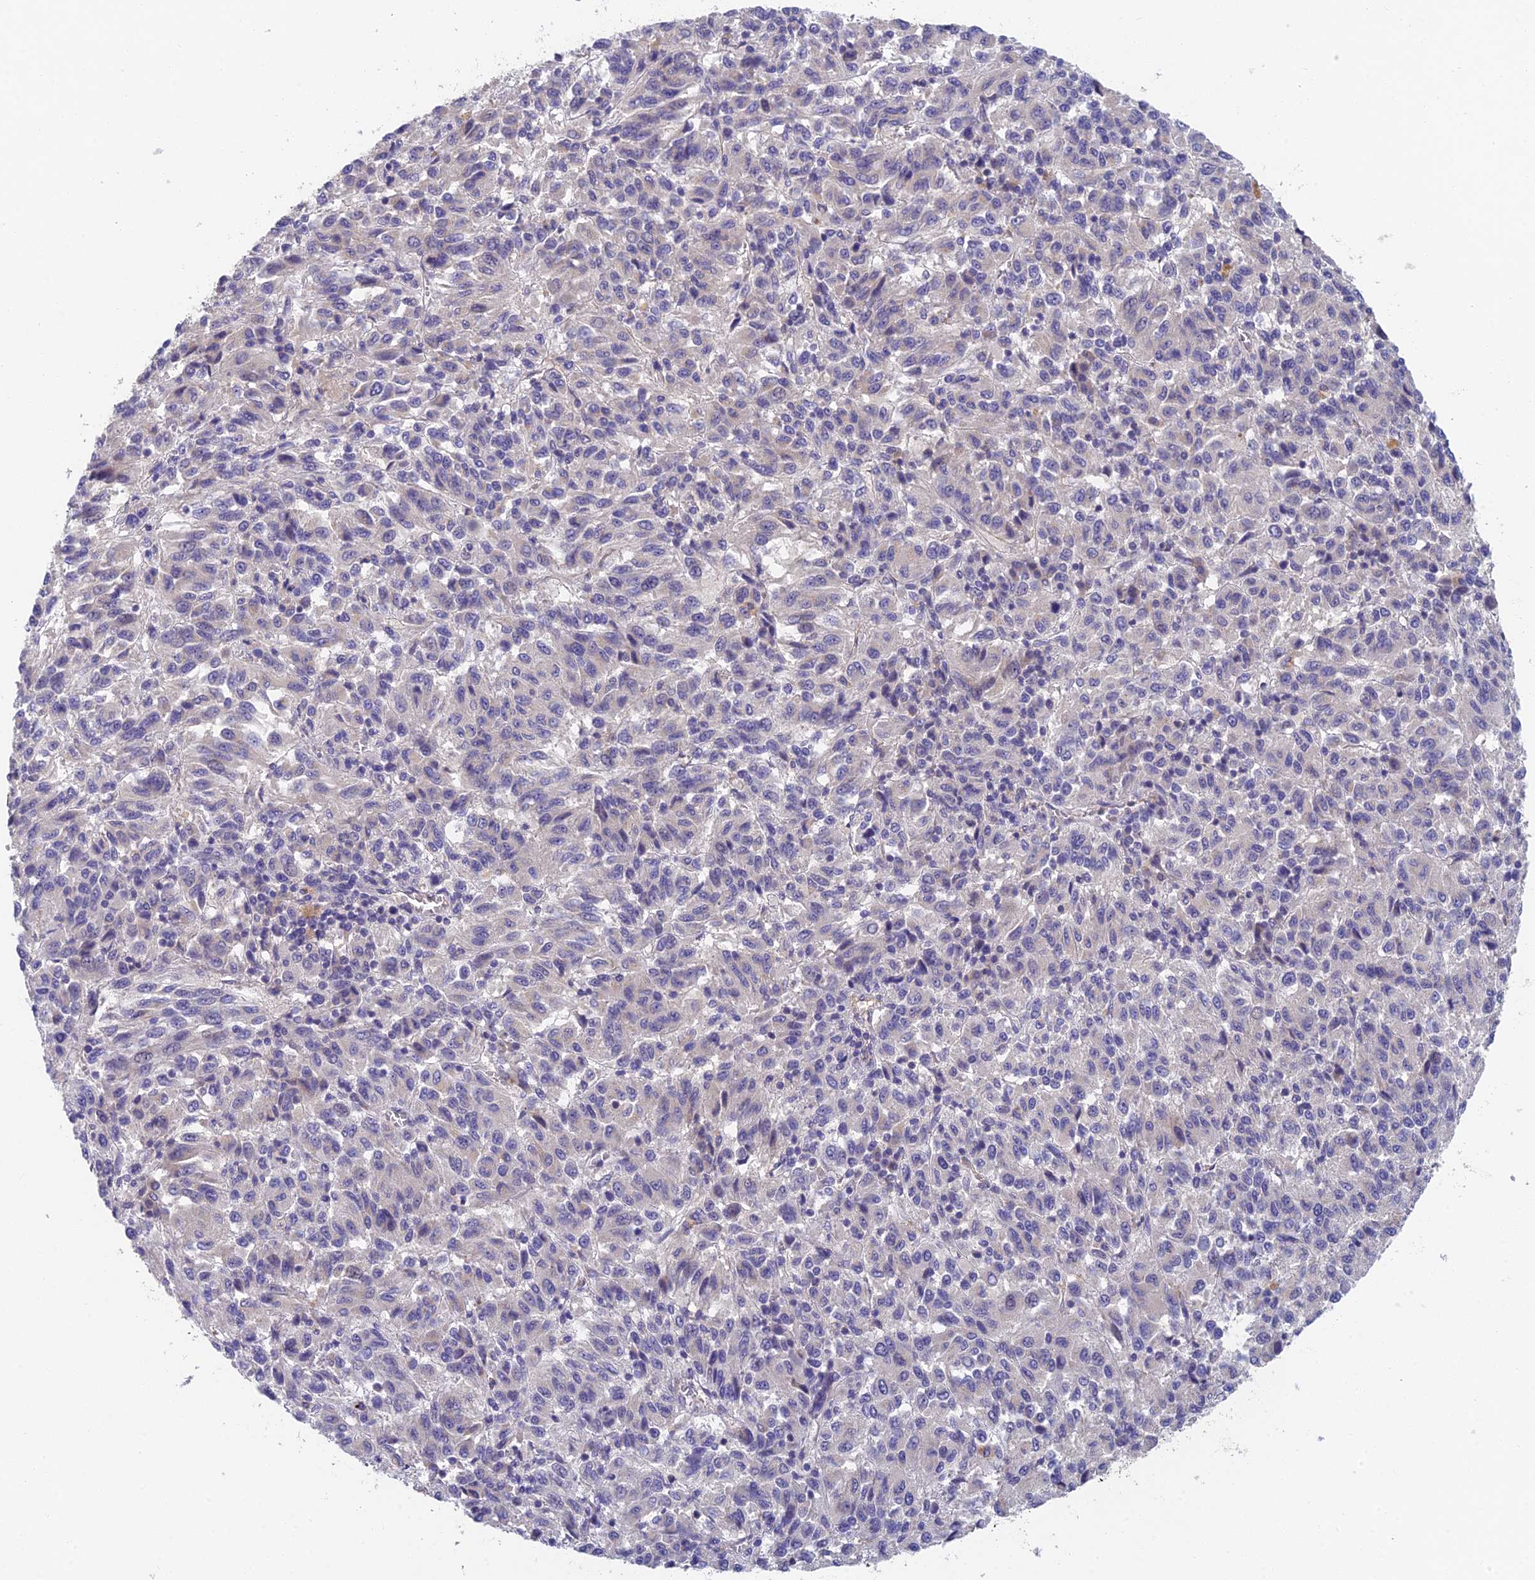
{"staining": {"intensity": "negative", "quantity": "none", "location": "none"}, "tissue": "melanoma", "cell_type": "Tumor cells", "image_type": "cancer", "snomed": [{"axis": "morphology", "description": "Malignant melanoma, Metastatic site"}, {"axis": "topography", "description": "Lung"}], "caption": "Immunohistochemistry (IHC) of melanoma demonstrates no staining in tumor cells.", "gene": "ADAMTS13", "patient": {"sex": "male", "age": 64}}